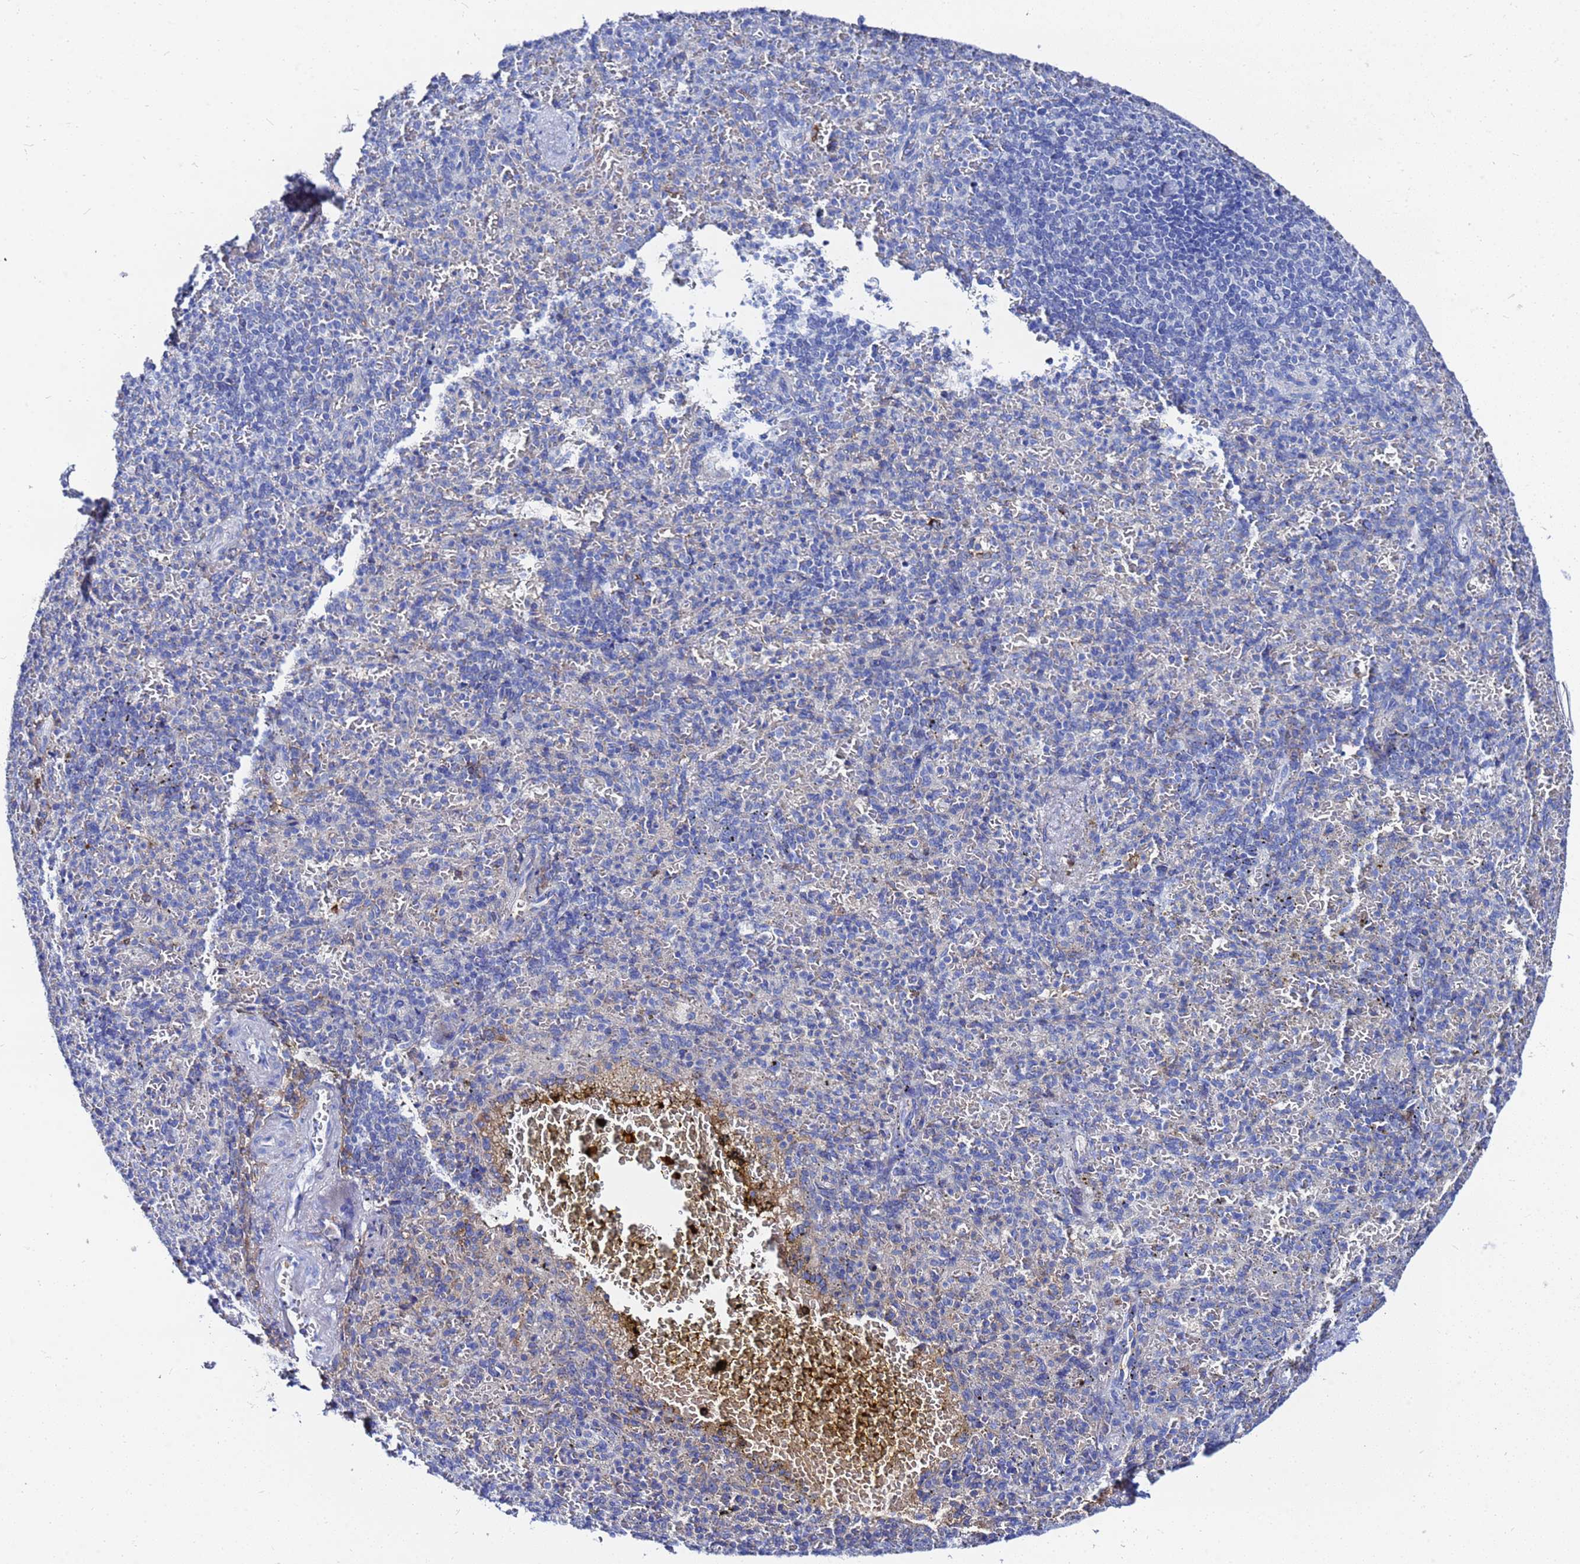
{"staining": {"intensity": "negative", "quantity": "none", "location": "none"}, "tissue": "spleen", "cell_type": "Cells in red pulp", "image_type": "normal", "snomed": [{"axis": "morphology", "description": "Normal tissue, NOS"}, {"axis": "topography", "description": "Spleen"}], "caption": "Cells in red pulp show no significant expression in unremarkable spleen. (DAB IHC with hematoxylin counter stain).", "gene": "AQP12A", "patient": {"sex": "female", "age": 74}}